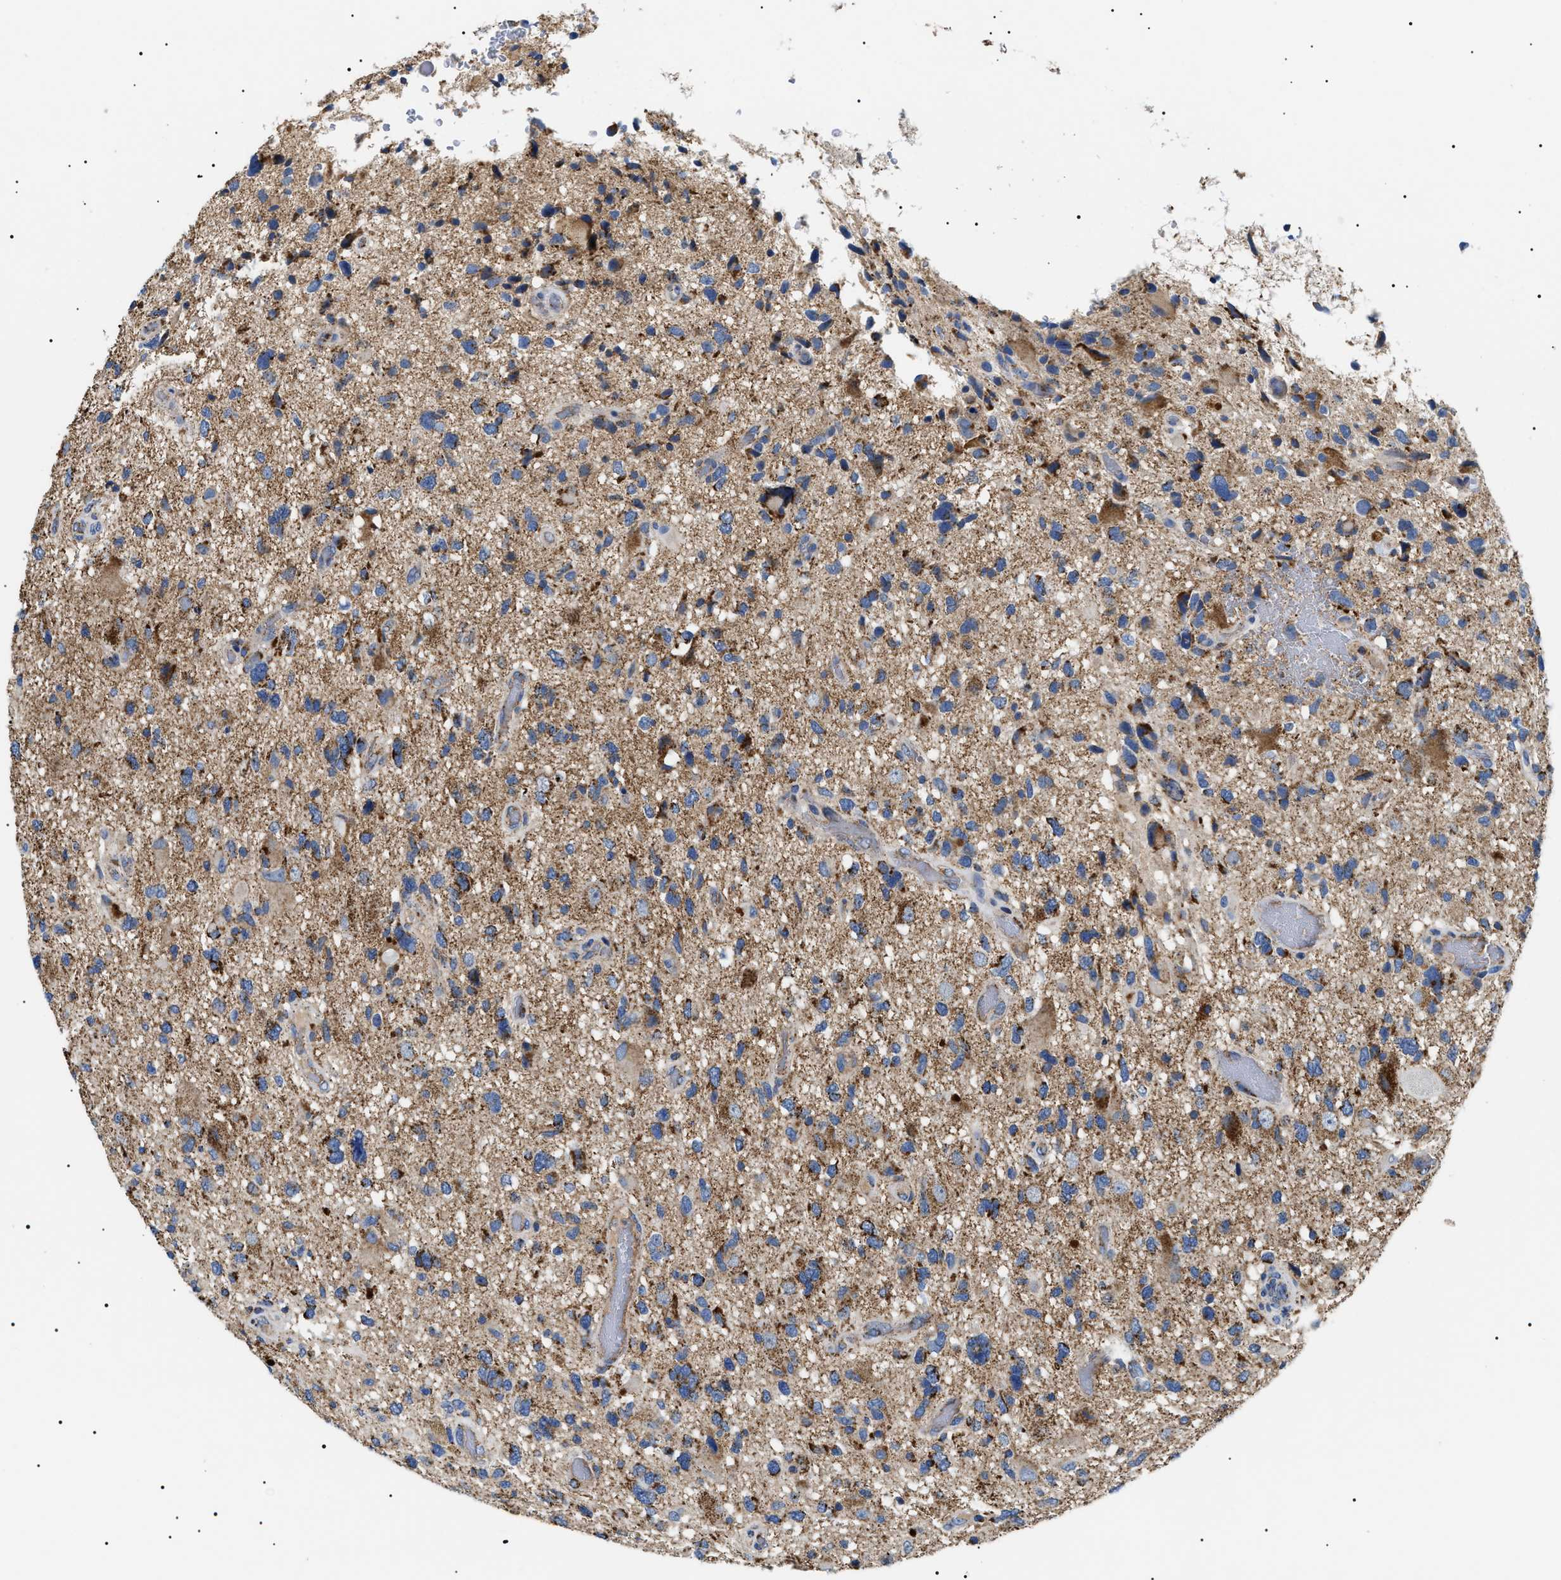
{"staining": {"intensity": "moderate", "quantity": "25%-75%", "location": "cytoplasmic/membranous"}, "tissue": "glioma", "cell_type": "Tumor cells", "image_type": "cancer", "snomed": [{"axis": "morphology", "description": "Glioma, malignant, High grade"}, {"axis": "topography", "description": "Brain"}], "caption": "Protein staining of glioma tissue shows moderate cytoplasmic/membranous staining in about 25%-75% of tumor cells. The staining is performed using DAB (3,3'-diaminobenzidine) brown chromogen to label protein expression. The nuclei are counter-stained blue using hematoxylin.", "gene": "OXSM", "patient": {"sex": "male", "age": 33}}